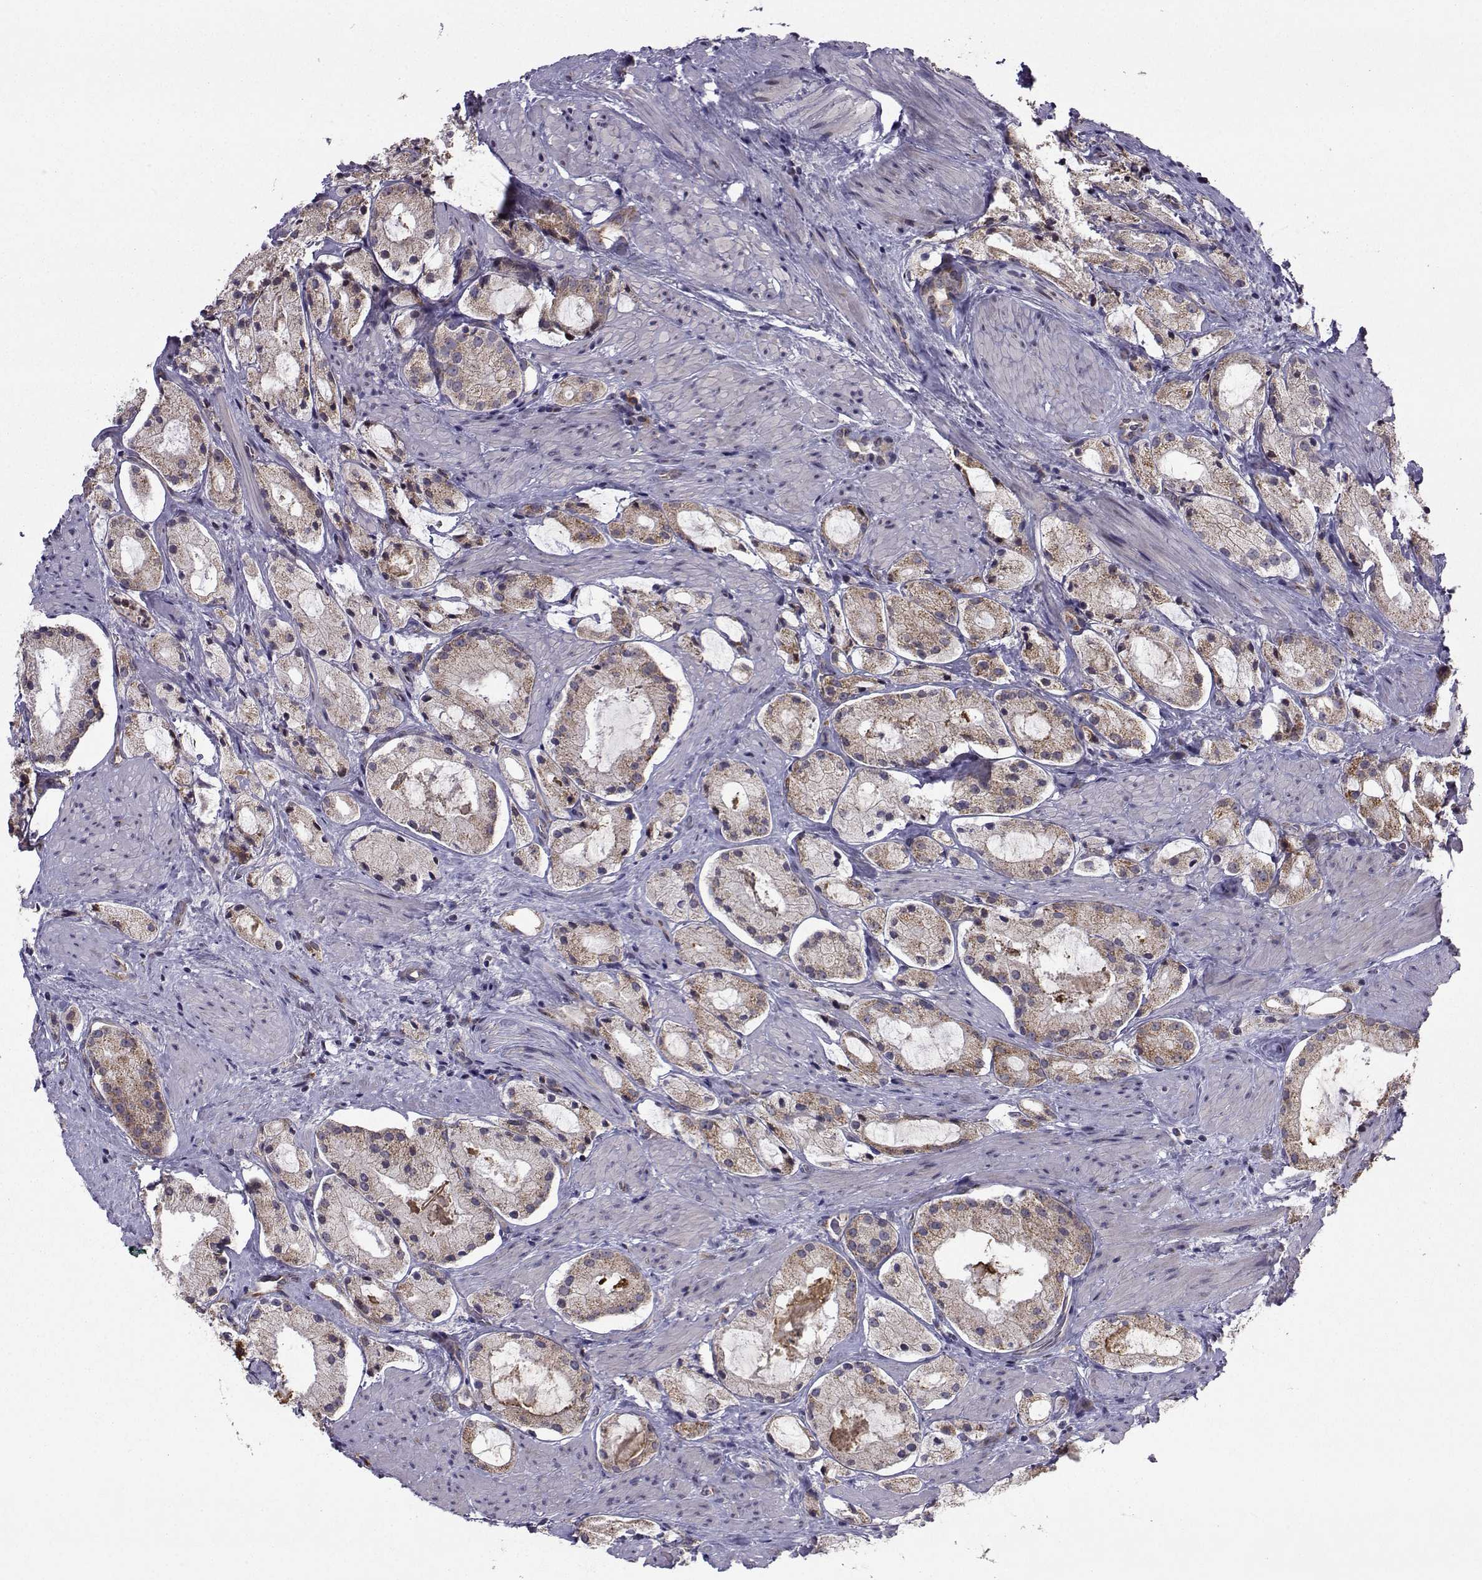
{"staining": {"intensity": "weak", "quantity": ">75%", "location": "cytoplasmic/membranous"}, "tissue": "prostate cancer", "cell_type": "Tumor cells", "image_type": "cancer", "snomed": [{"axis": "morphology", "description": "Adenocarcinoma, NOS"}, {"axis": "morphology", "description": "Adenocarcinoma, High grade"}, {"axis": "topography", "description": "Prostate"}], "caption": "A low amount of weak cytoplasmic/membranous positivity is present in approximately >75% of tumor cells in adenocarcinoma (high-grade) (prostate) tissue.", "gene": "NECAB3", "patient": {"sex": "male", "age": 64}}